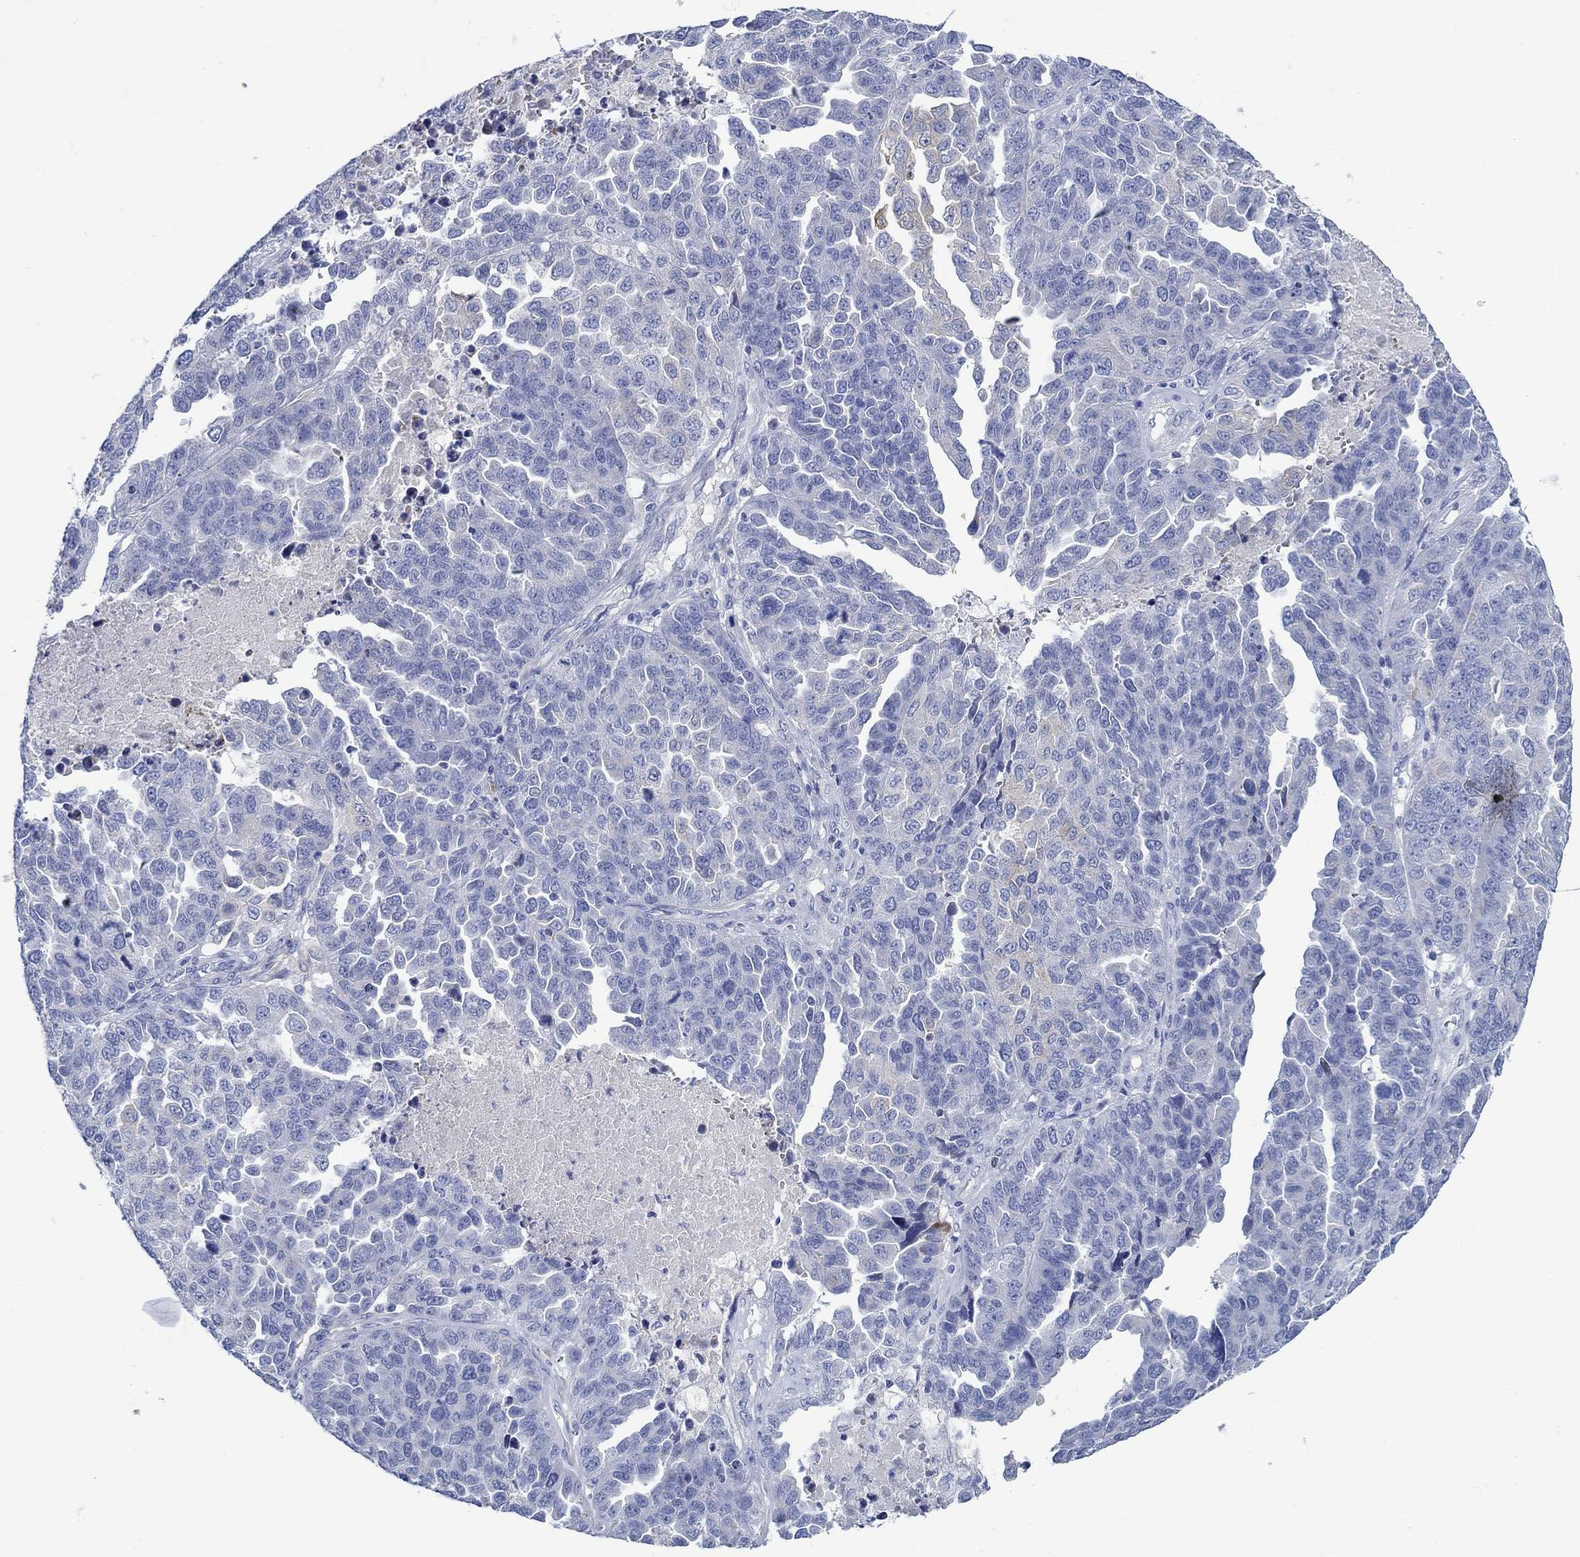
{"staining": {"intensity": "negative", "quantity": "none", "location": "none"}, "tissue": "ovarian cancer", "cell_type": "Tumor cells", "image_type": "cancer", "snomed": [{"axis": "morphology", "description": "Cystadenocarcinoma, serous, NOS"}, {"axis": "topography", "description": "Ovary"}], "caption": "The image displays no significant staining in tumor cells of ovarian serous cystadenocarcinoma. Nuclei are stained in blue.", "gene": "TRIM16", "patient": {"sex": "female", "age": 87}}